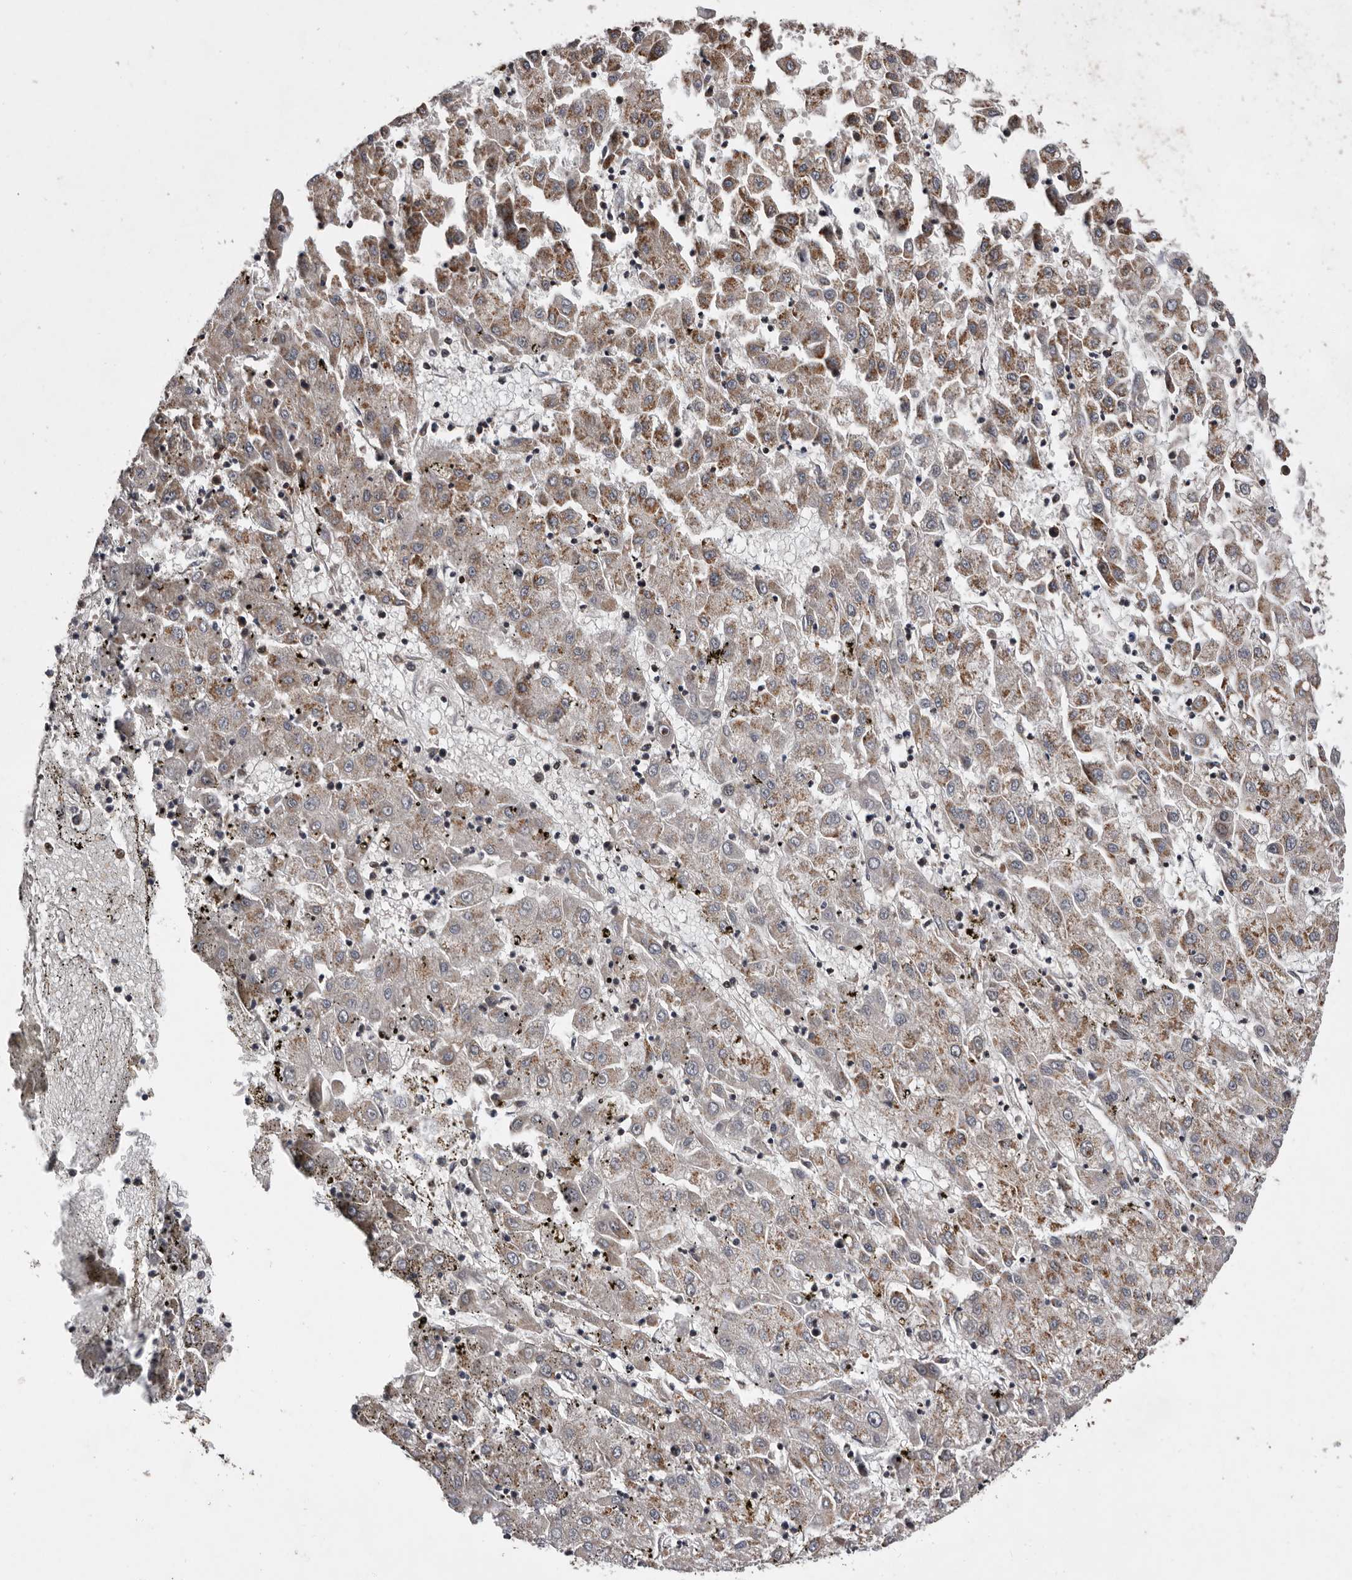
{"staining": {"intensity": "moderate", "quantity": "25%-75%", "location": "cytoplasmic/membranous"}, "tissue": "liver cancer", "cell_type": "Tumor cells", "image_type": "cancer", "snomed": [{"axis": "morphology", "description": "Carcinoma, Hepatocellular, NOS"}, {"axis": "topography", "description": "Liver"}], "caption": "Human hepatocellular carcinoma (liver) stained with a brown dye demonstrates moderate cytoplasmic/membranous positive positivity in approximately 25%-75% of tumor cells.", "gene": "GADD45B", "patient": {"sex": "male", "age": 72}}